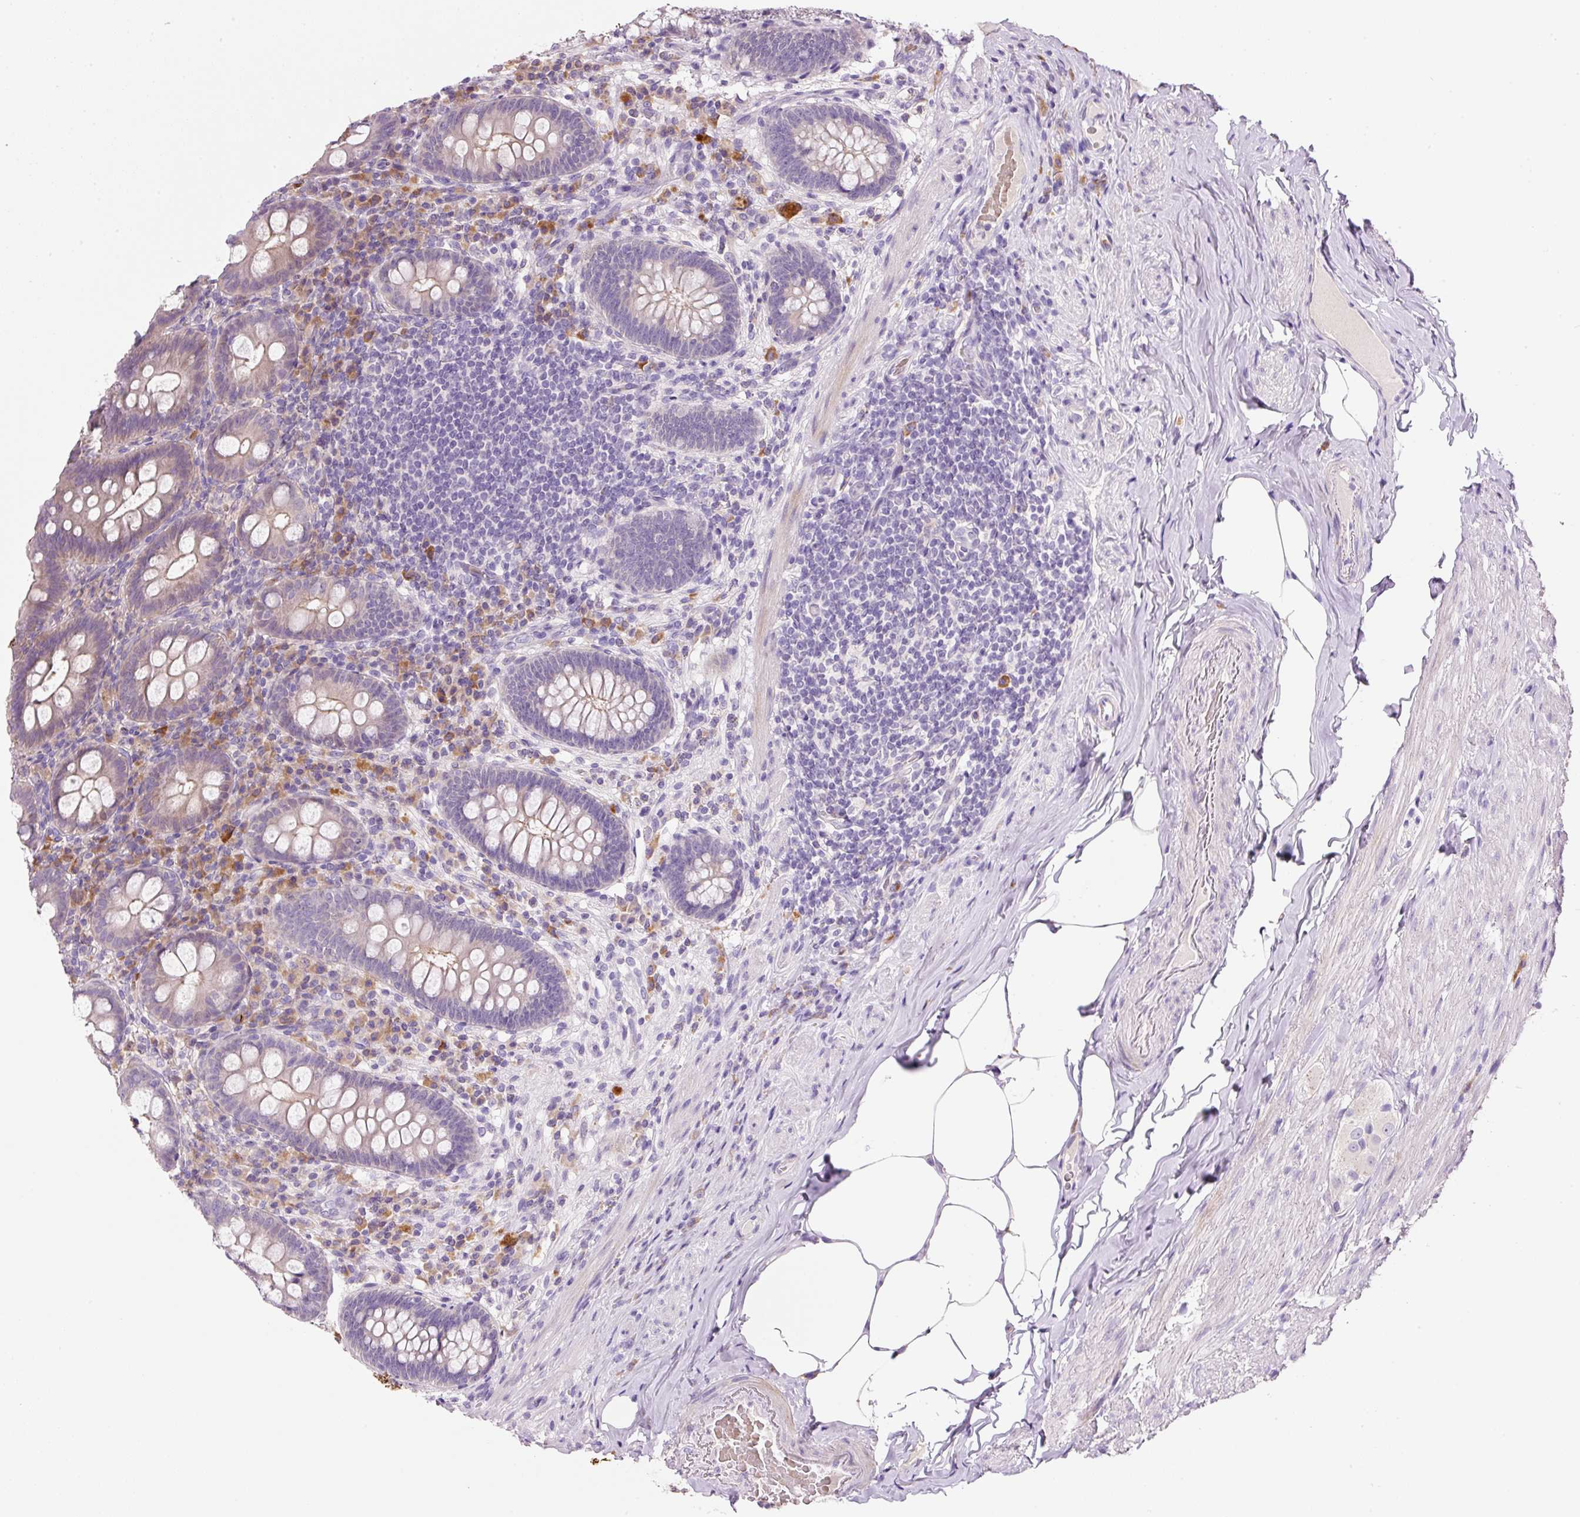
{"staining": {"intensity": "negative", "quantity": "none", "location": "none"}, "tissue": "appendix", "cell_type": "Glandular cells", "image_type": "normal", "snomed": [{"axis": "morphology", "description": "Normal tissue, NOS"}, {"axis": "topography", "description": "Appendix"}], "caption": "Immunohistochemistry (IHC) micrograph of benign appendix stained for a protein (brown), which reveals no expression in glandular cells. The staining is performed using DAB brown chromogen with nuclei counter-stained in using hematoxylin.", "gene": "TENT5C", "patient": {"sex": "male", "age": 71}}